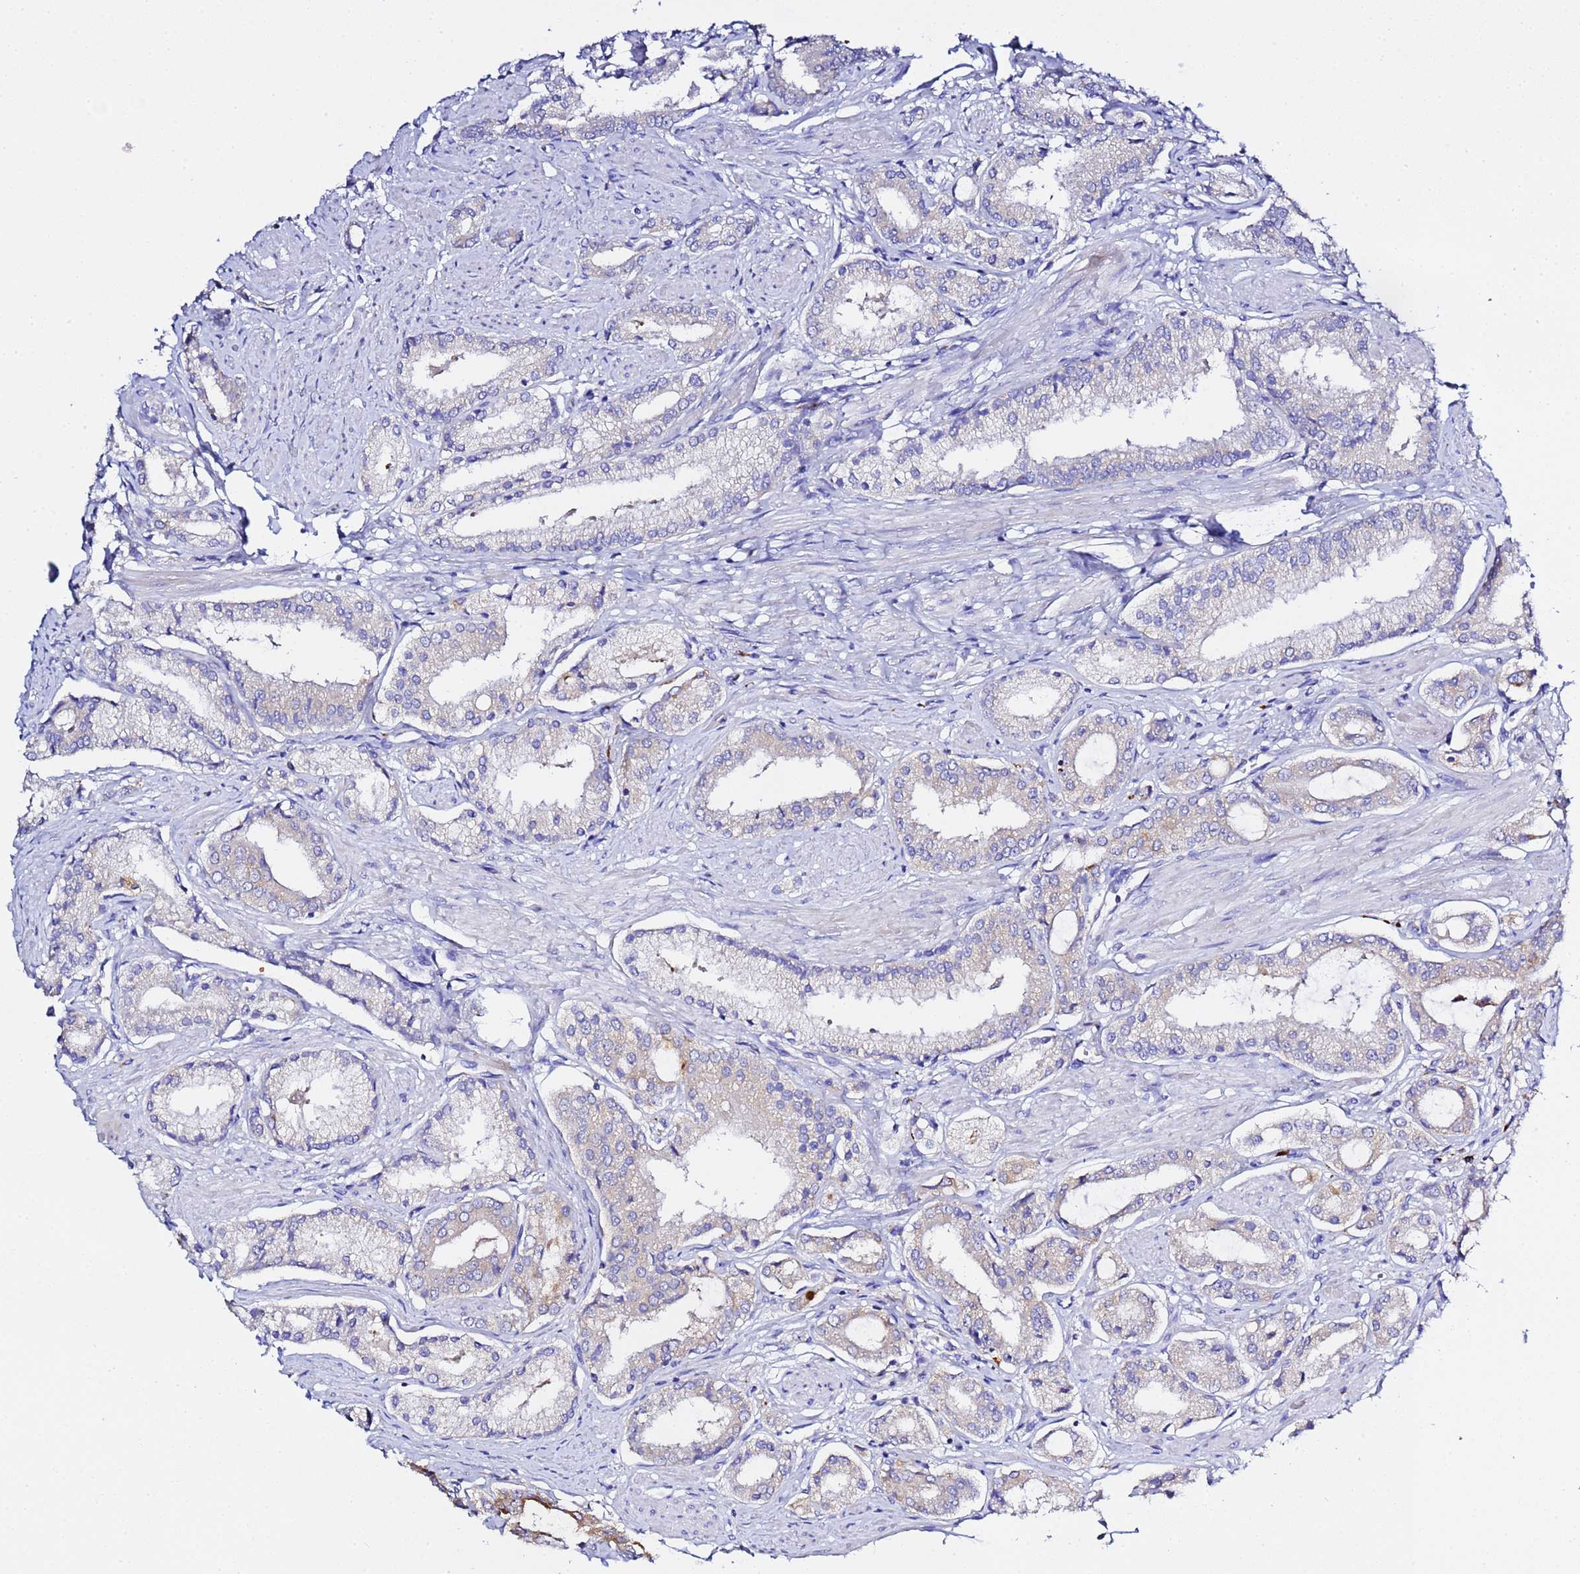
{"staining": {"intensity": "moderate", "quantity": "<25%", "location": "cytoplasmic/membranous"}, "tissue": "prostate cancer", "cell_type": "Tumor cells", "image_type": "cancer", "snomed": [{"axis": "morphology", "description": "Adenocarcinoma, High grade"}, {"axis": "topography", "description": "Prostate and seminal vesicle, NOS"}], "caption": "Immunohistochemical staining of human prostate cancer (high-grade adenocarcinoma) shows low levels of moderate cytoplasmic/membranous protein positivity in approximately <25% of tumor cells.", "gene": "VTI1B", "patient": {"sex": "male", "age": 64}}